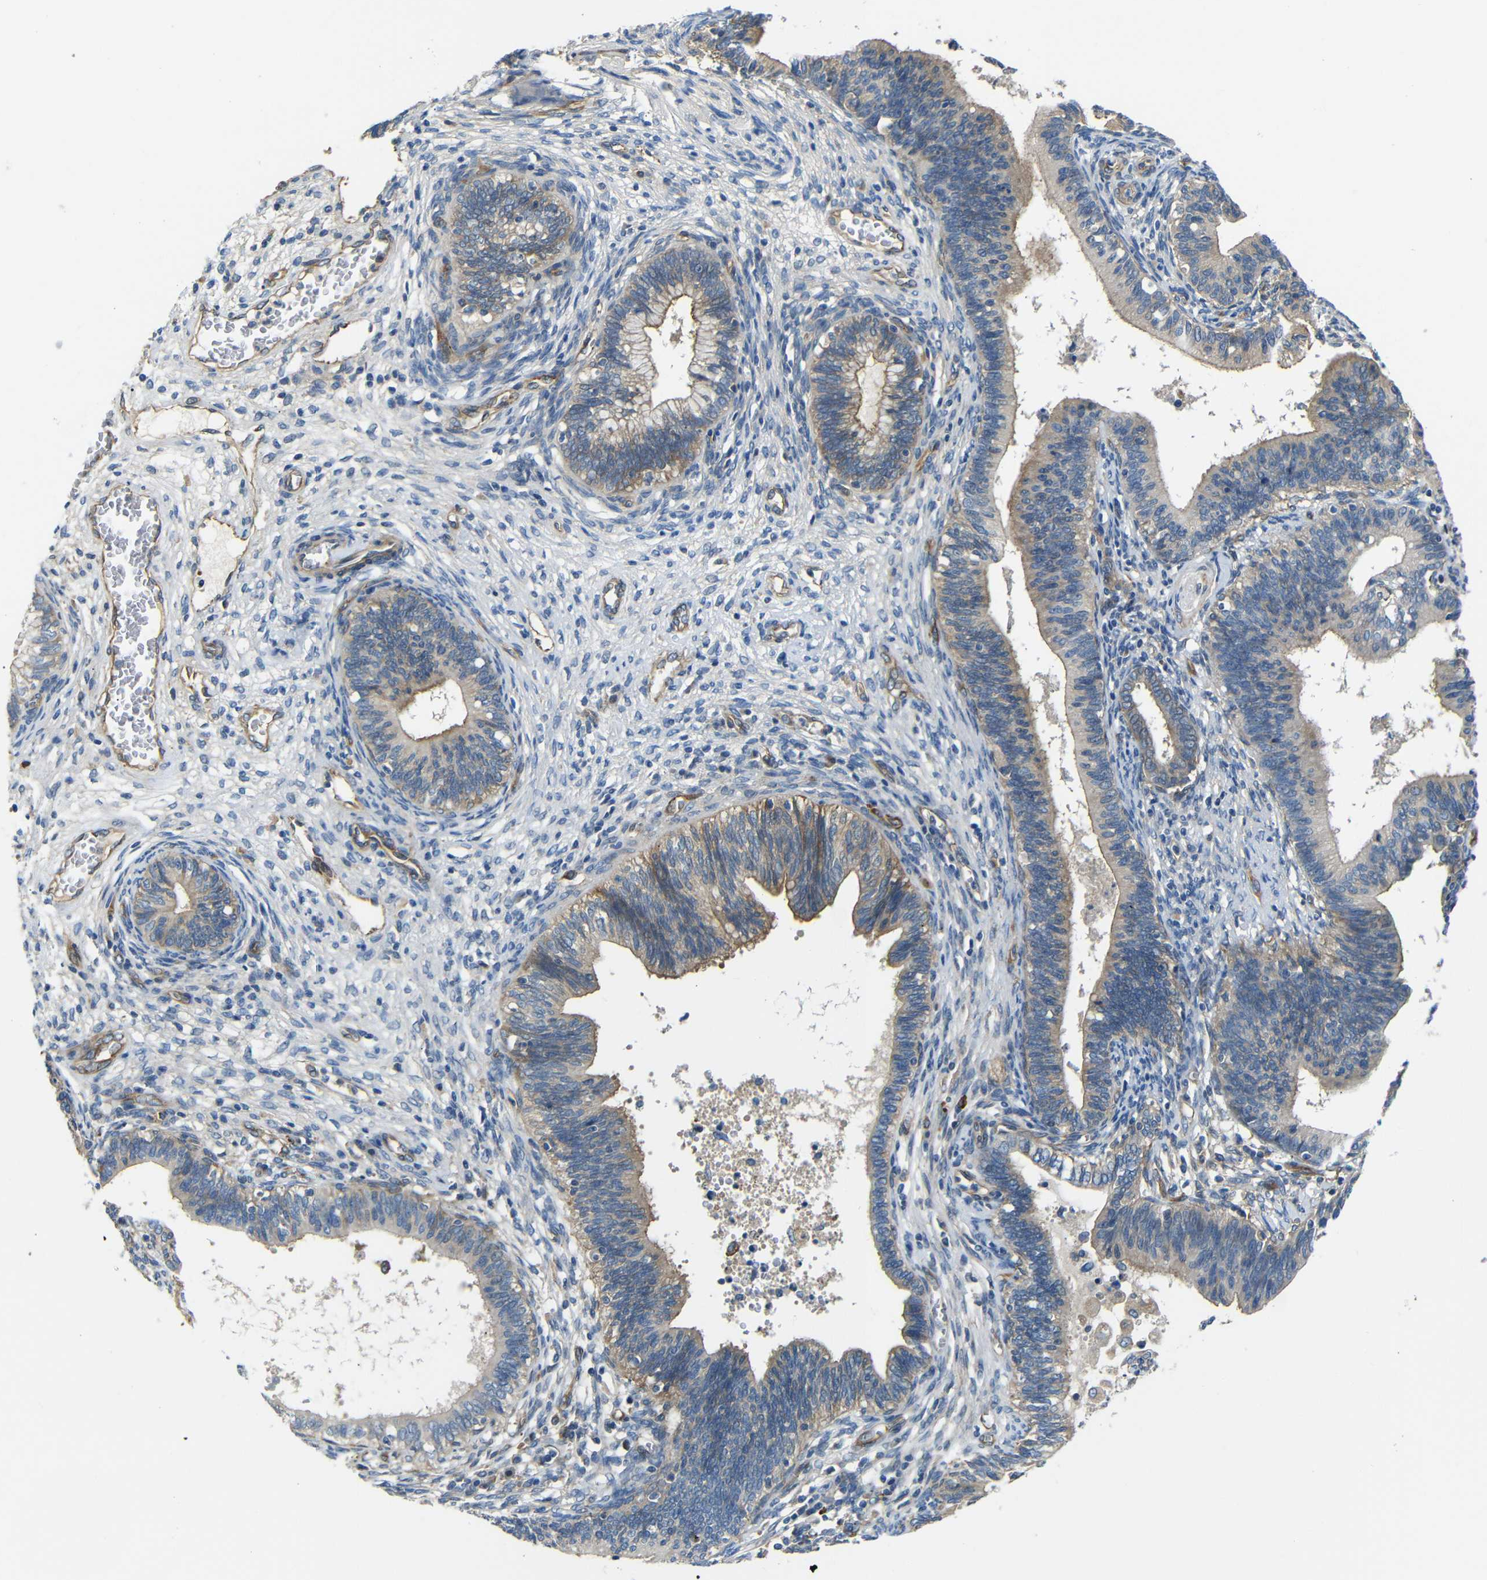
{"staining": {"intensity": "moderate", "quantity": "25%-75%", "location": "cytoplasmic/membranous"}, "tissue": "cervical cancer", "cell_type": "Tumor cells", "image_type": "cancer", "snomed": [{"axis": "morphology", "description": "Adenocarcinoma, NOS"}, {"axis": "topography", "description": "Cervix"}], "caption": "Cervical adenocarcinoma was stained to show a protein in brown. There is medium levels of moderate cytoplasmic/membranous staining in approximately 25%-75% of tumor cells.", "gene": "MYO1B", "patient": {"sex": "female", "age": 44}}